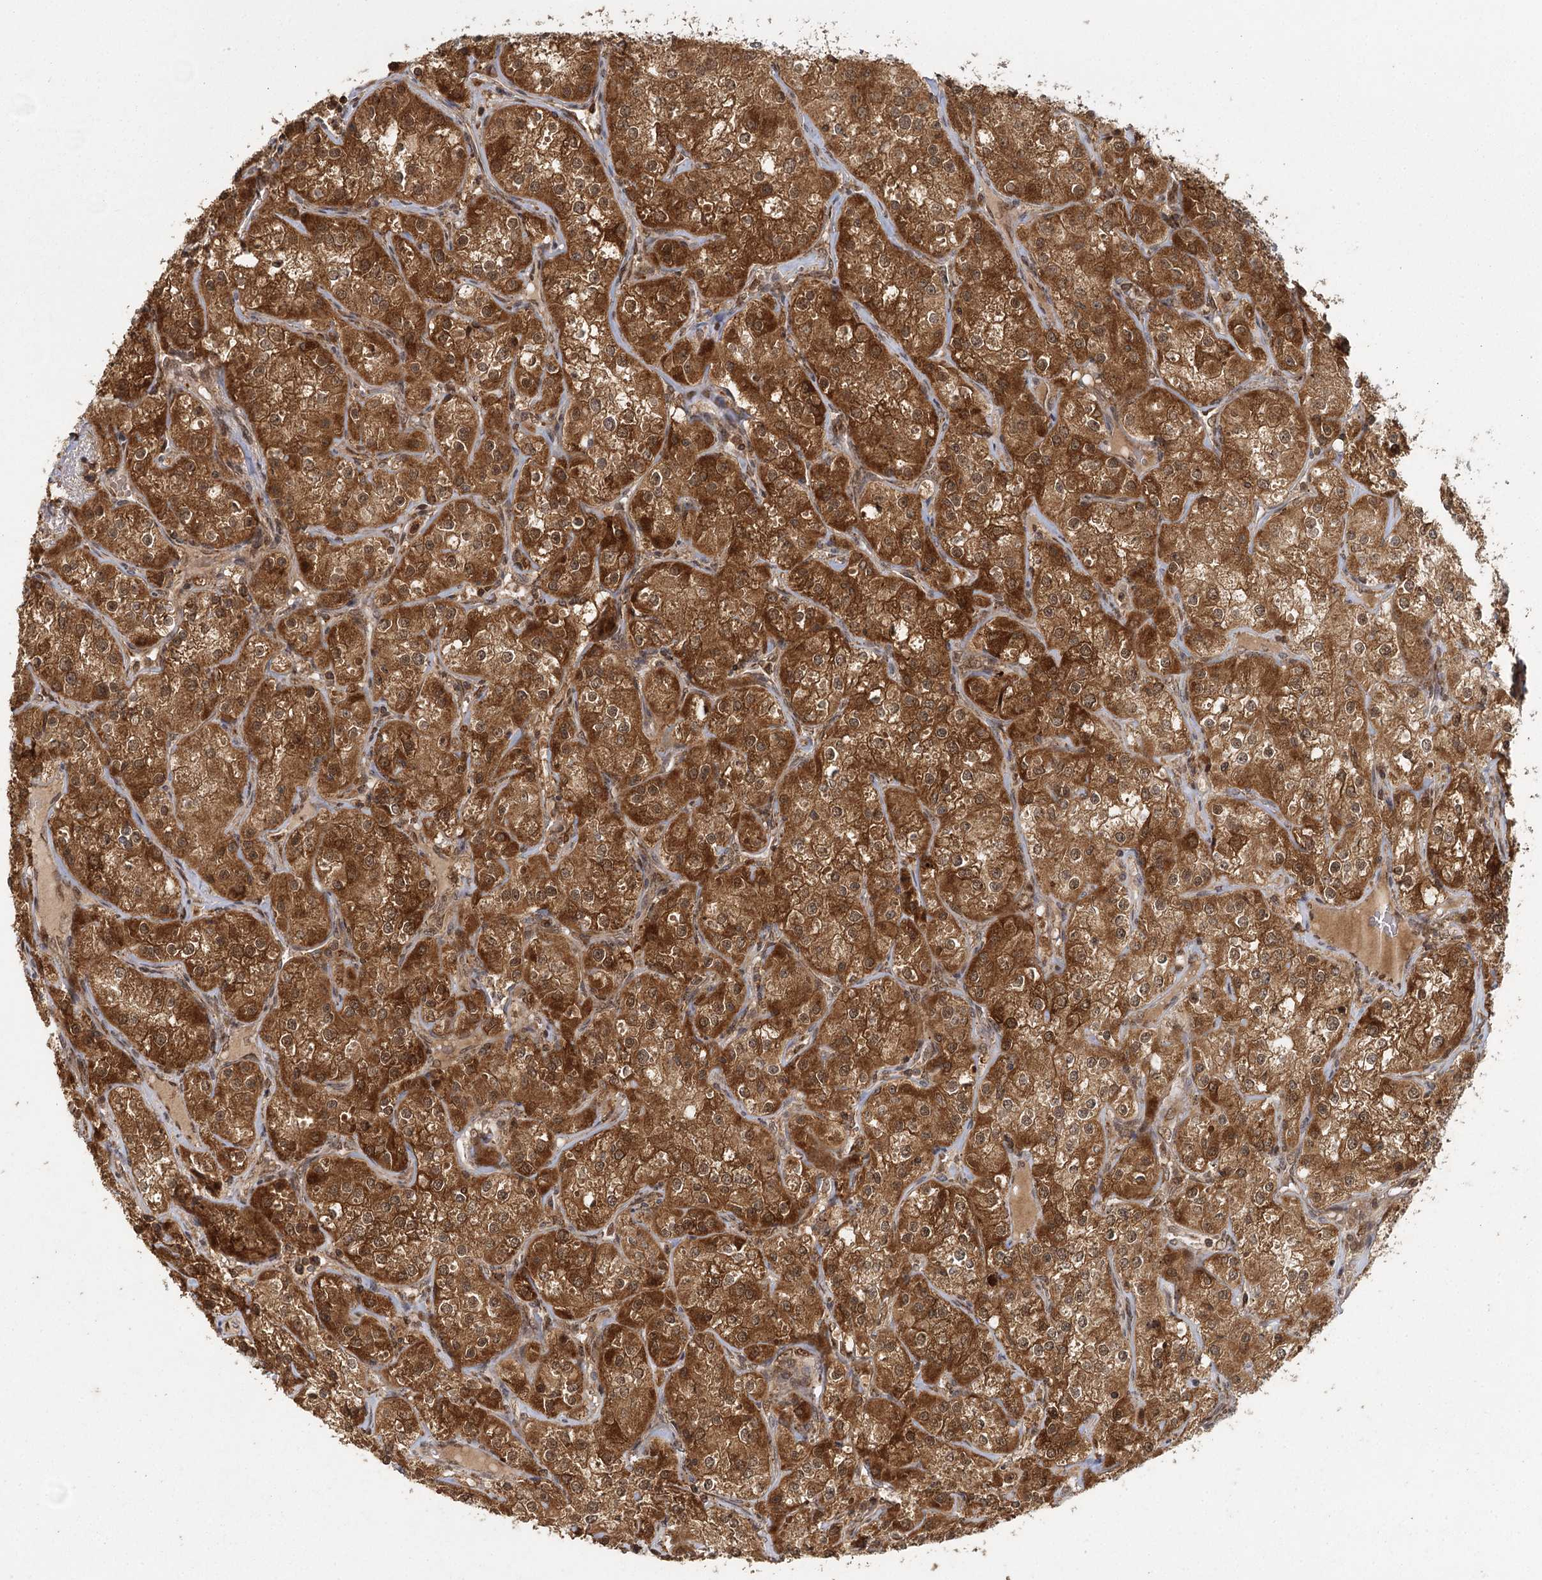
{"staining": {"intensity": "strong", "quantity": ">75%", "location": "cytoplasmic/membranous"}, "tissue": "renal cancer", "cell_type": "Tumor cells", "image_type": "cancer", "snomed": [{"axis": "morphology", "description": "Adenocarcinoma, NOS"}, {"axis": "topography", "description": "Kidney"}], "caption": "A brown stain shows strong cytoplasmic/membranous staining of a protein in human renal cancer (adenocarcinoma) tumor cells. (IHC, brightfield microscopy, high magnification).", "gene": "MICU1", "patient": {"sex": "male", "age": 77}}